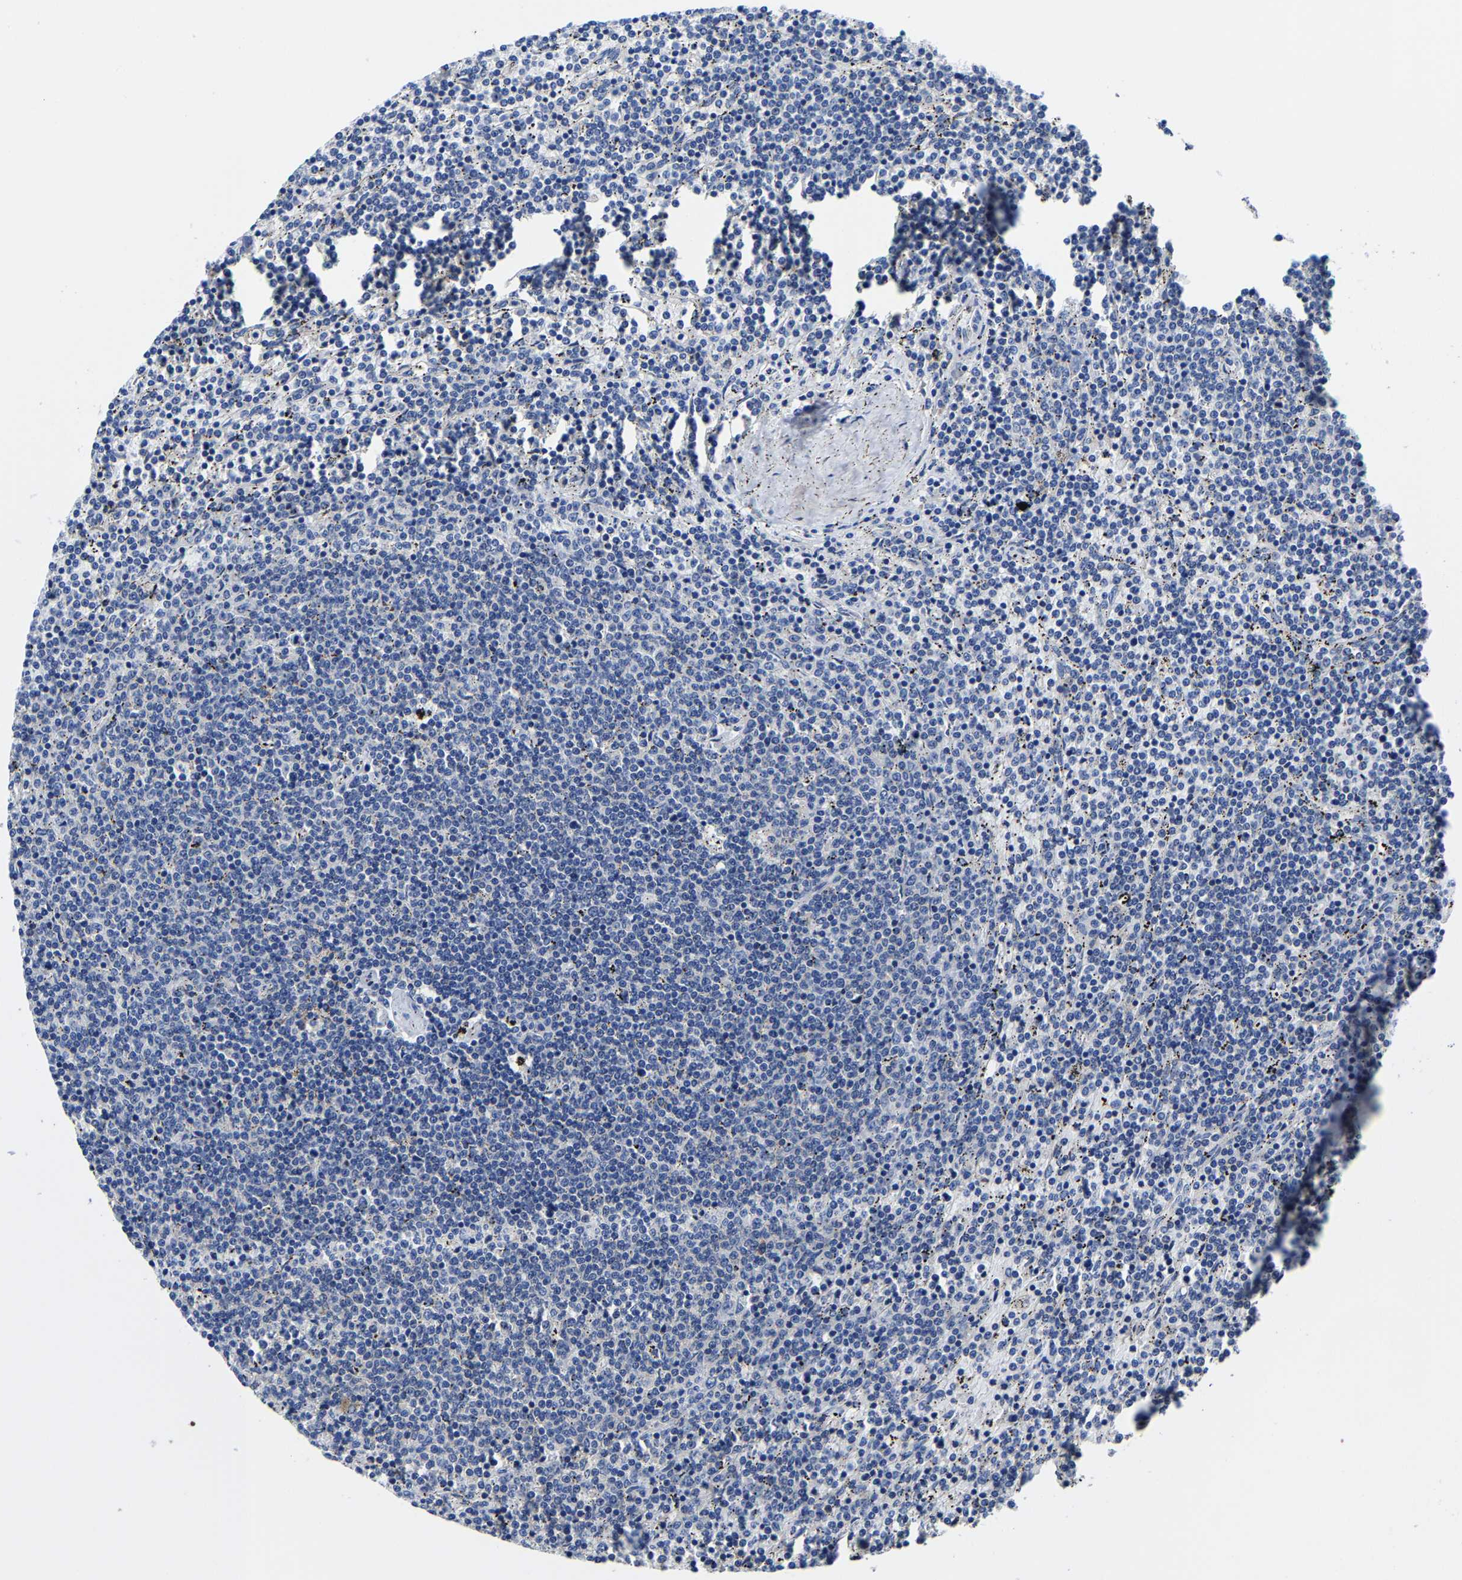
{"staining": {"intensity": "negative", "quantity": "none", "location": "none"}, "tissue": "lymphoma", "cell_type": "Tumor cells", "image_type": "cancer", "snomed": [{"axis": "morphology", "description": "Malignant lymphoma, non-Hodgkin's type, Low grade"}, {"axis": "topography", "description": "Spleen"}], "caption": "Tumor cells show no significant protein staining in malignant lymphoma, non-Hodgkin's type (low-grade). Nuclei are stained in blue.", "gene": "SRPK2", "patient": {"sex": "female", "age": 50}}